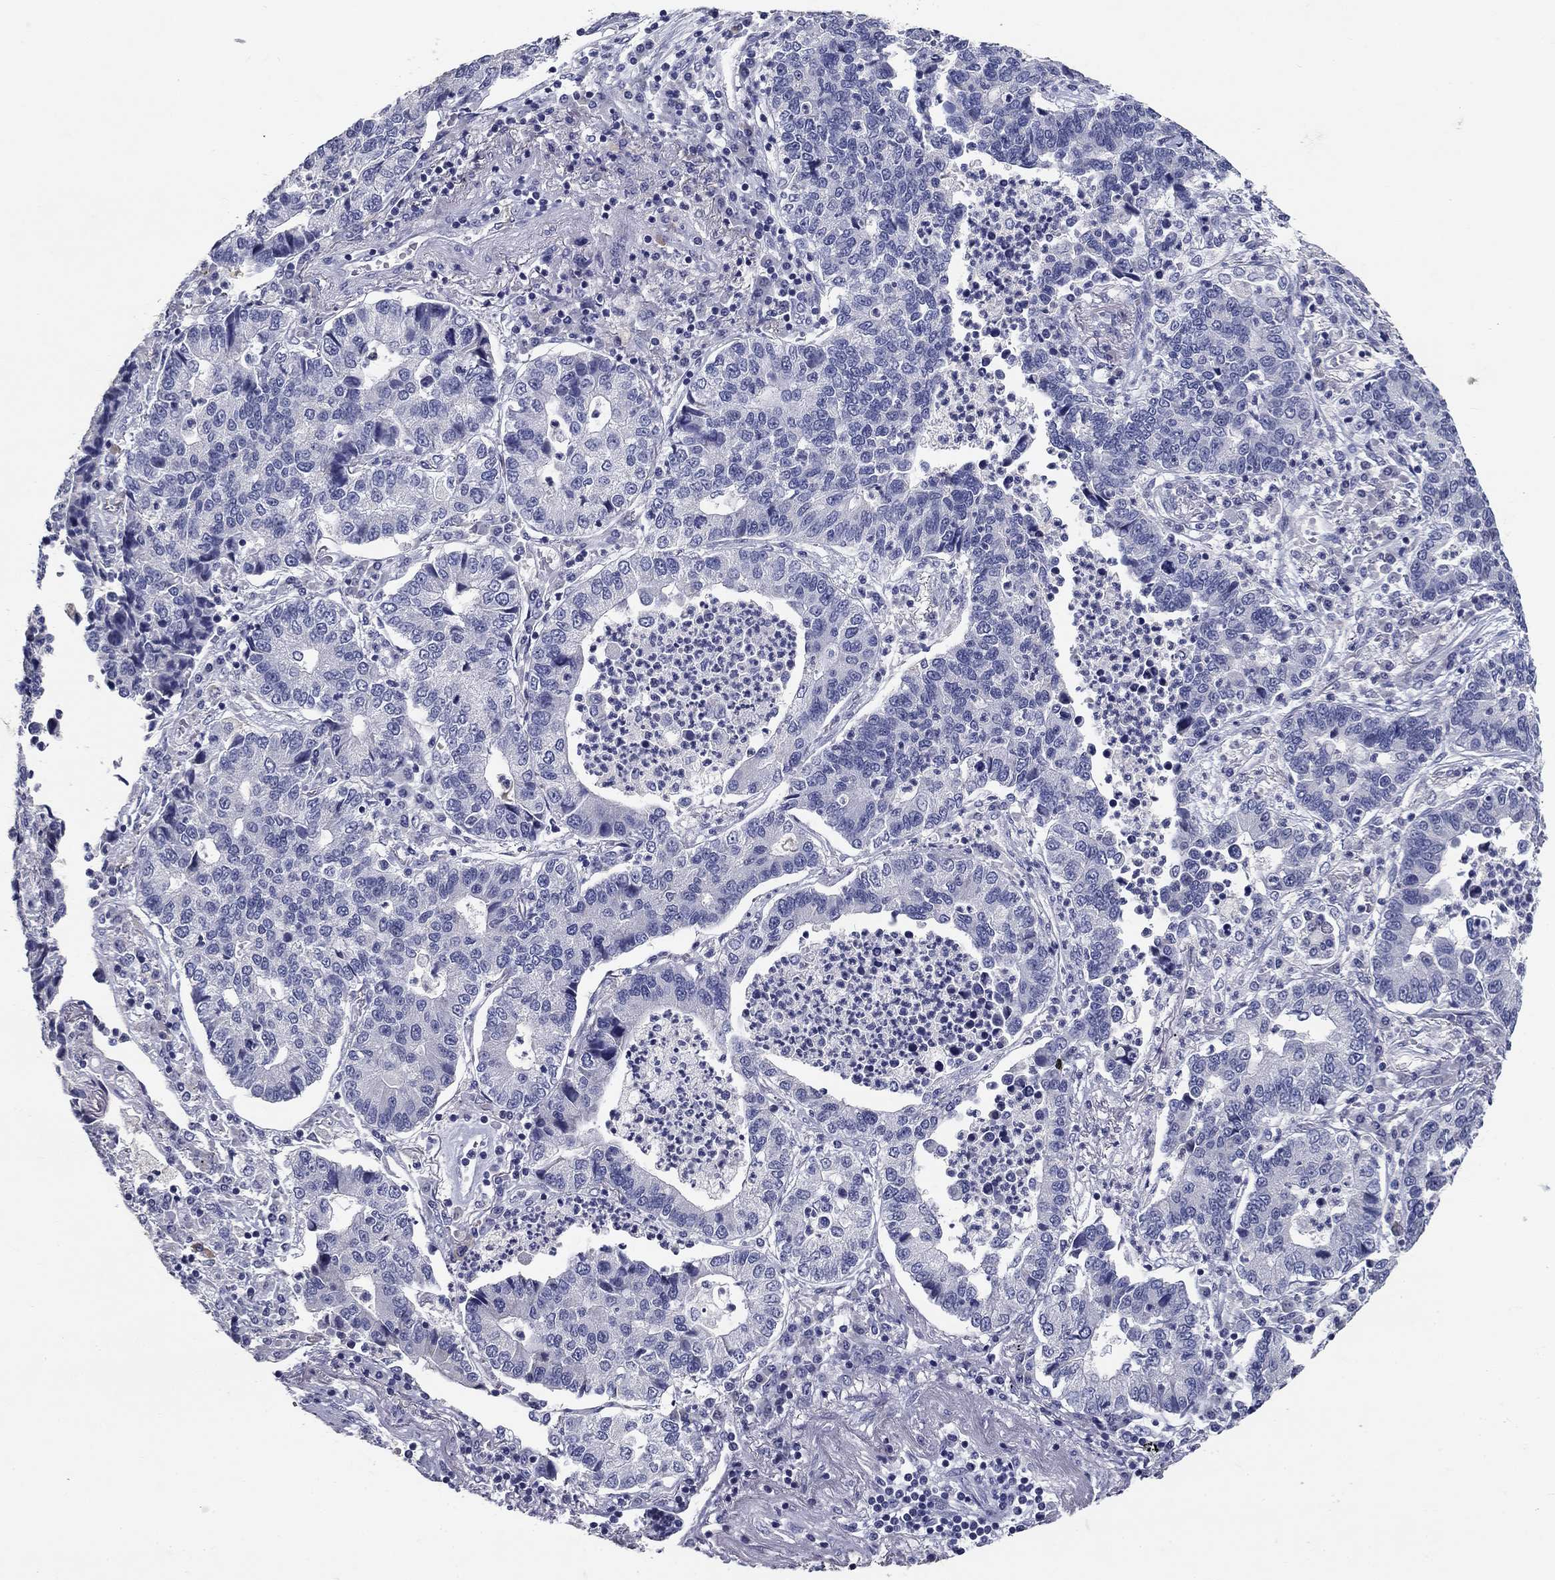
{"staining": {"intensity": "negative", "quantity": "none", "location": "none"}, "tissue": "lung cancer", "cell_type": "Tumor cells", "image_type": "cancer", "snomed": [{"axis": "morphology", "description": "Adenocarcinoma, NOS"}, {"axis": "topography", "description": "Lung"}], "caption": "DAB immunohistochemical staining of lung cancer exhibits no significant positivity in tumor cells. (Stains: DAB (3,3'-diaminobenzidine) IHC with hematoxylin counter stain, Microscopy: brightfield microscopy at high magnification).", "gene": "POMC", "patient": {"sex": "female", "age": 57}}